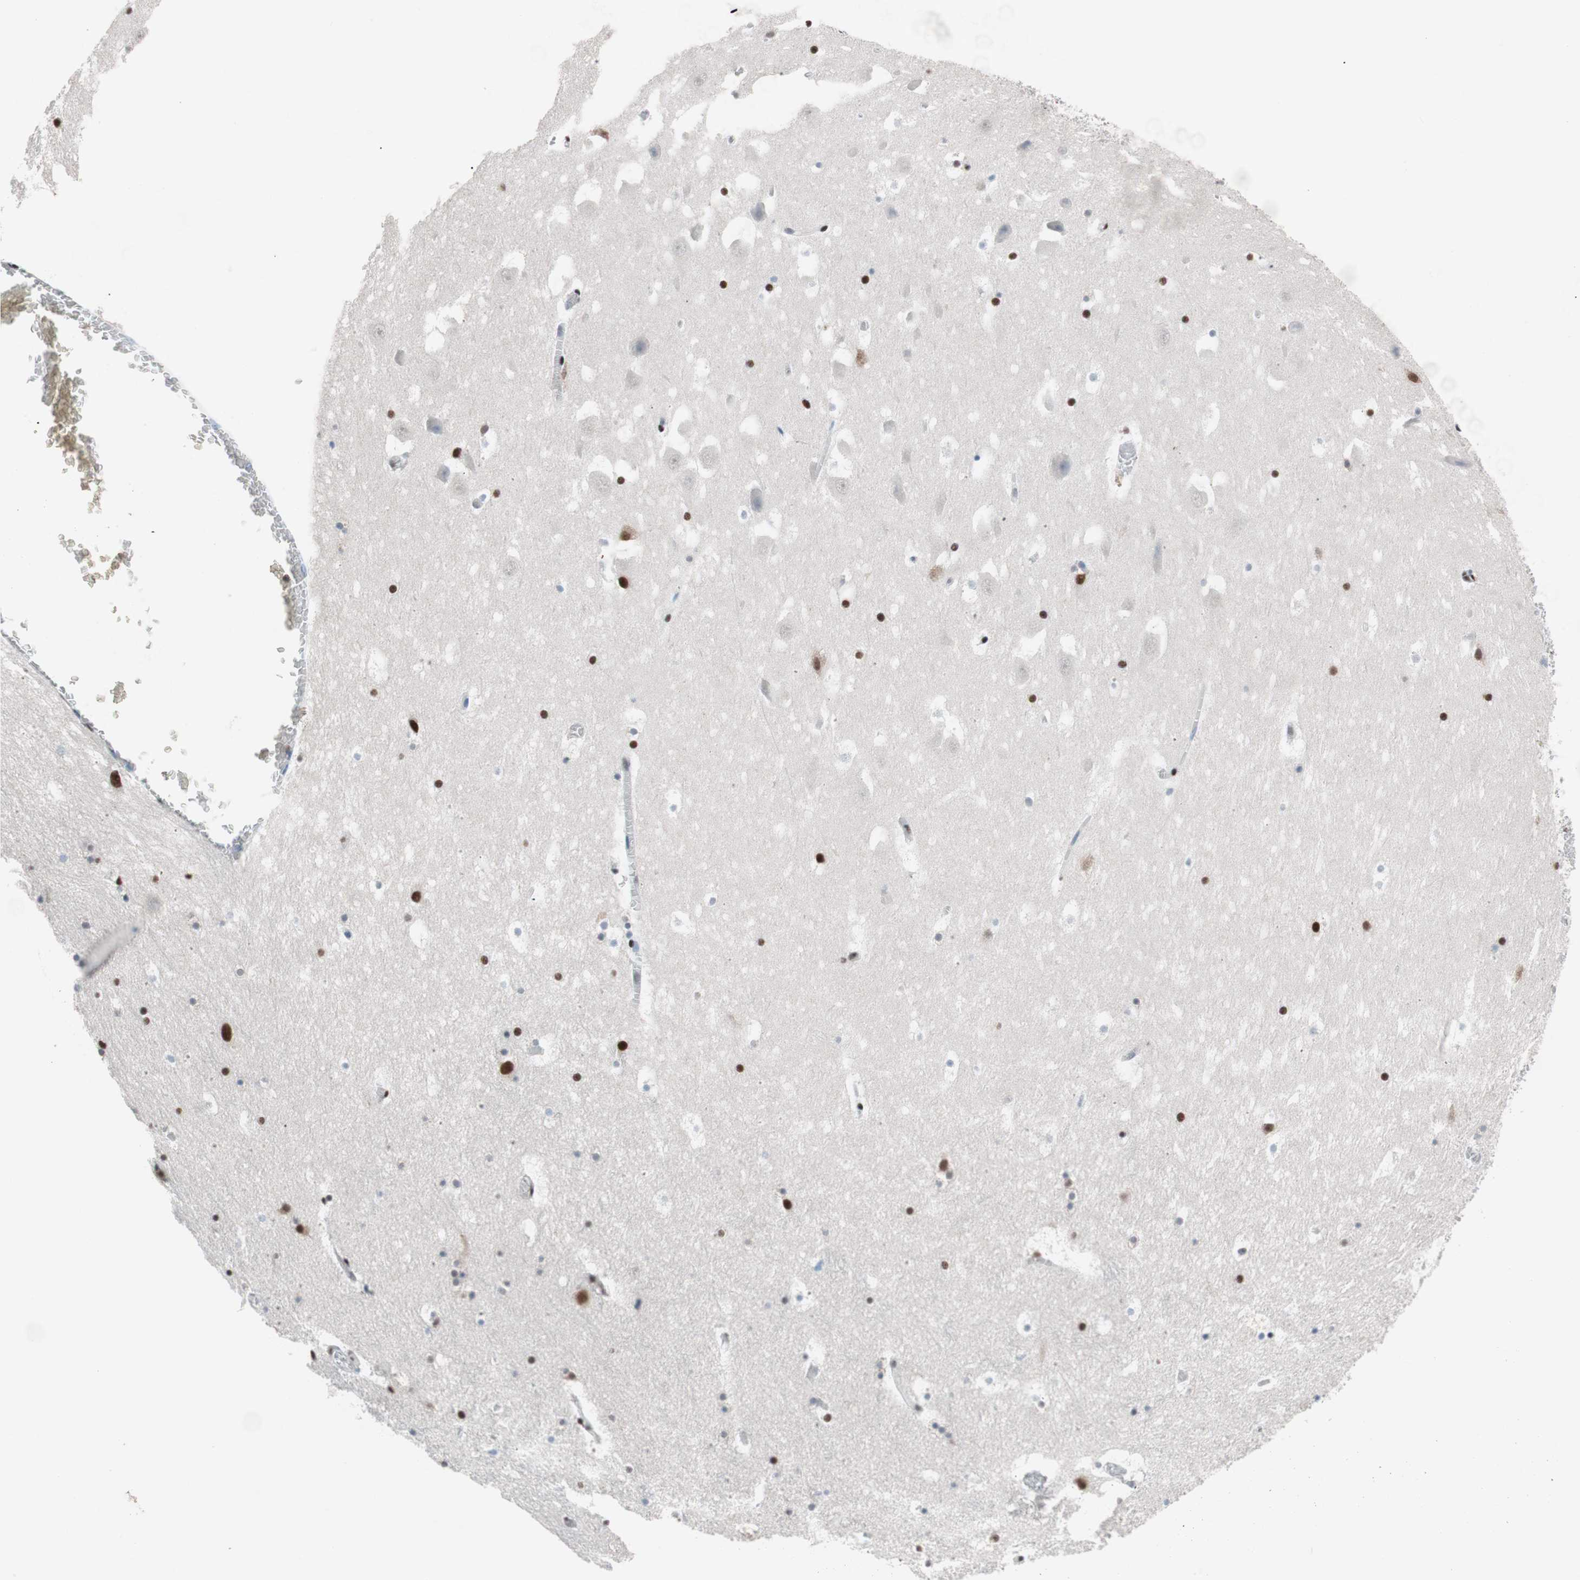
{"staining": {"intensity": "moderate", "quantity": ">75%", "location": "nuclear"}, "tissue": "hippocampus", "cell_type": "Glial cells", "image_type": "normal", "snomed": [{"axis": "morphology", "description": "Normal tissue, NOS"}, {"axis": "topography", "description": "Hippocampus"}], "caption": "A high-resolution photomicrograph shows immunohistochemistry staining of benign hippocampus, which demonstrates moderate nuclear staining in about >75% of glial cells.", "gene": "ARID1A", "patient": {"sex": "male", "age": 45}}